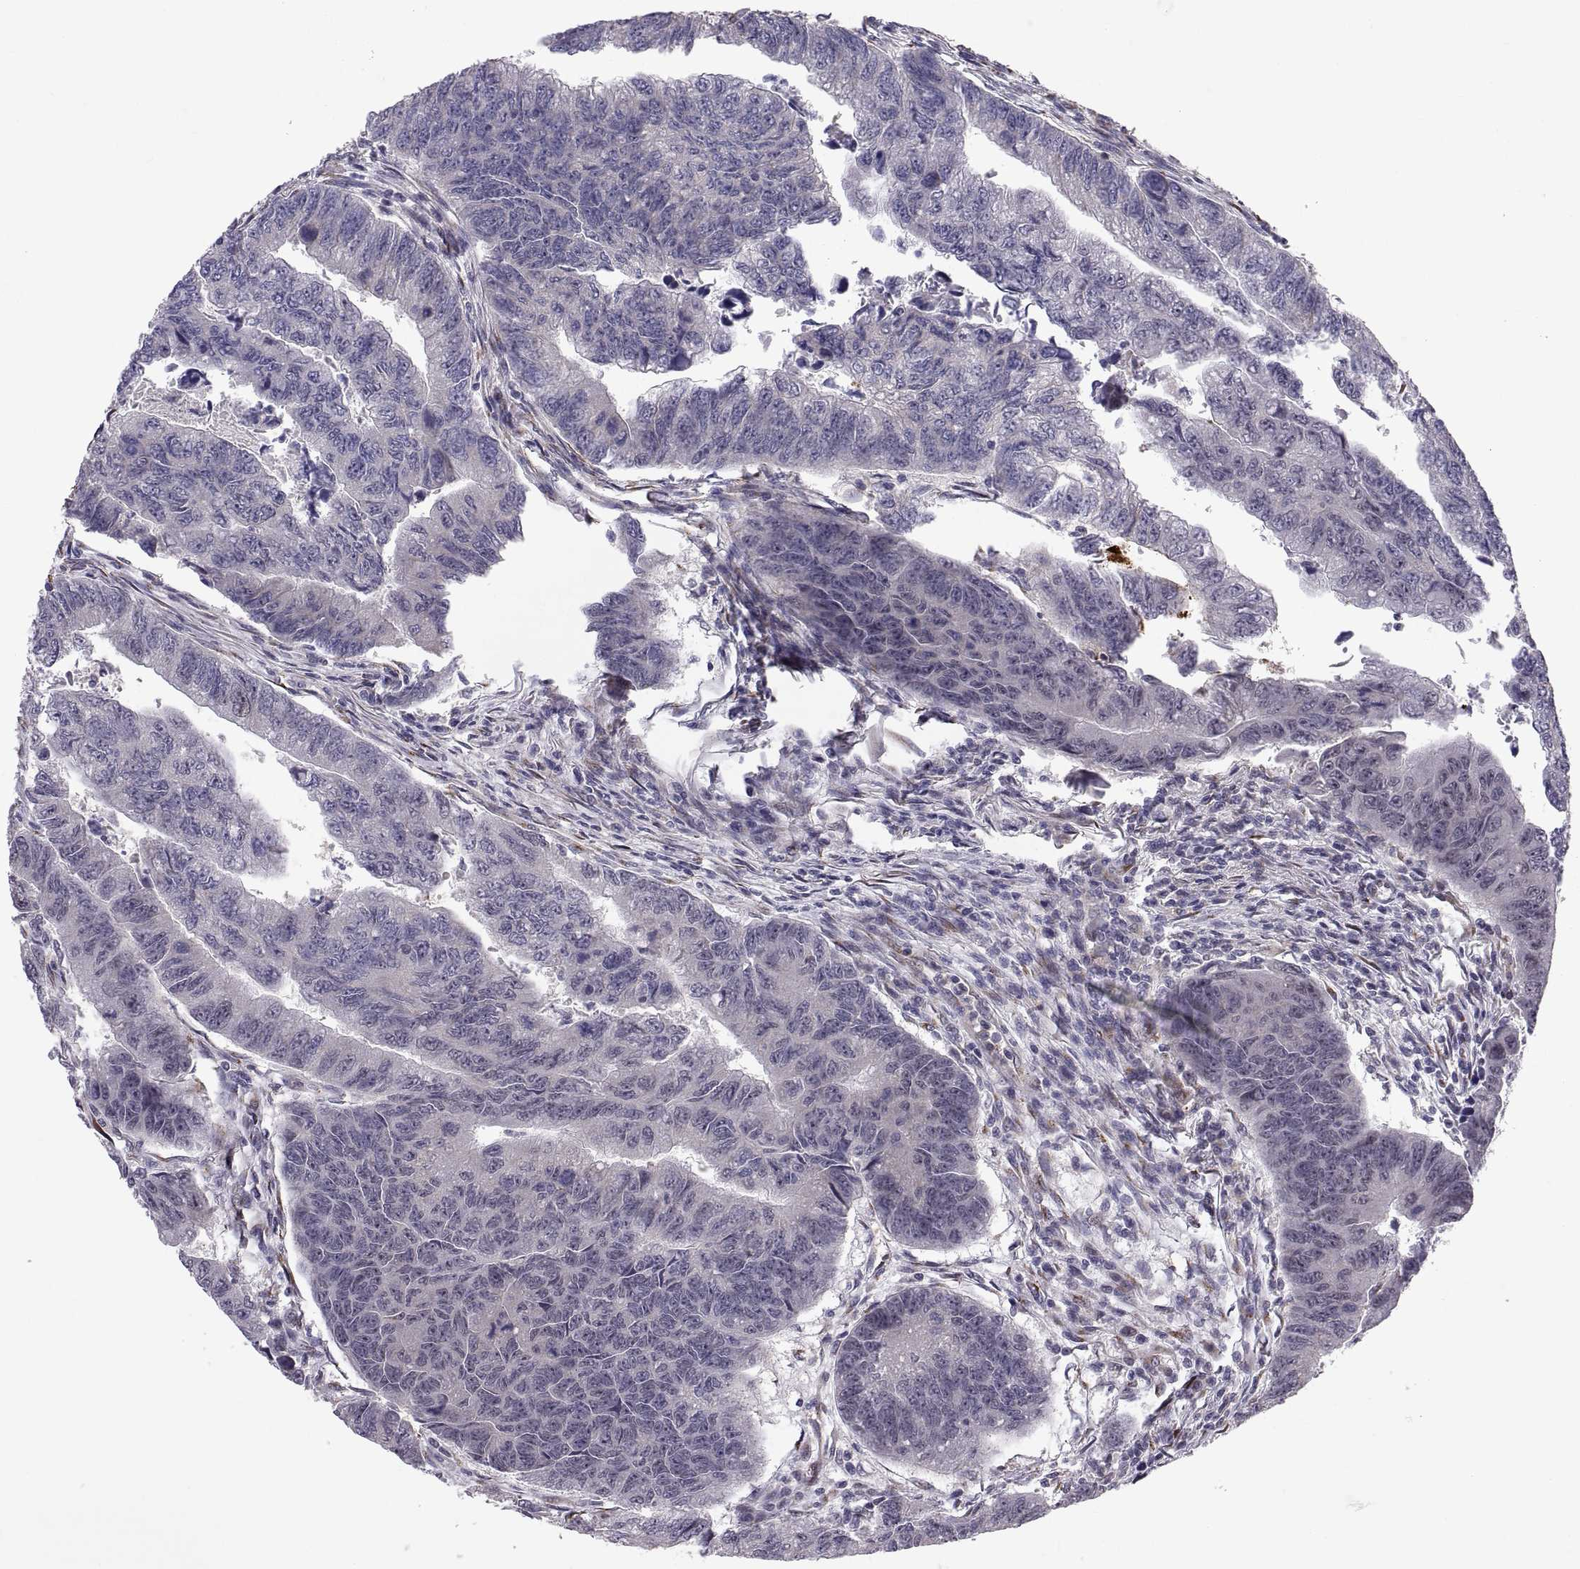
{"staining": {"intensity": "negative", "quantity": "none", "location": "none"}, "tissue": "colorectal cancer", "cell_type": "Tumor cells", "image_type": "cancer", "snomed": [{"axis": "morphology", "description": "Adenocarcinoma, NOS"}, {"axis": "topography", "description": "Colon"}], "caption": "High power microscopy image of an immunohistochemistry (IHC) photomicrograph of adenocarcinoma (colorectal), revealing no significant expression in tumor cells.", "gene": "TESC", "patient": {"sex": "female", "age": 65}}